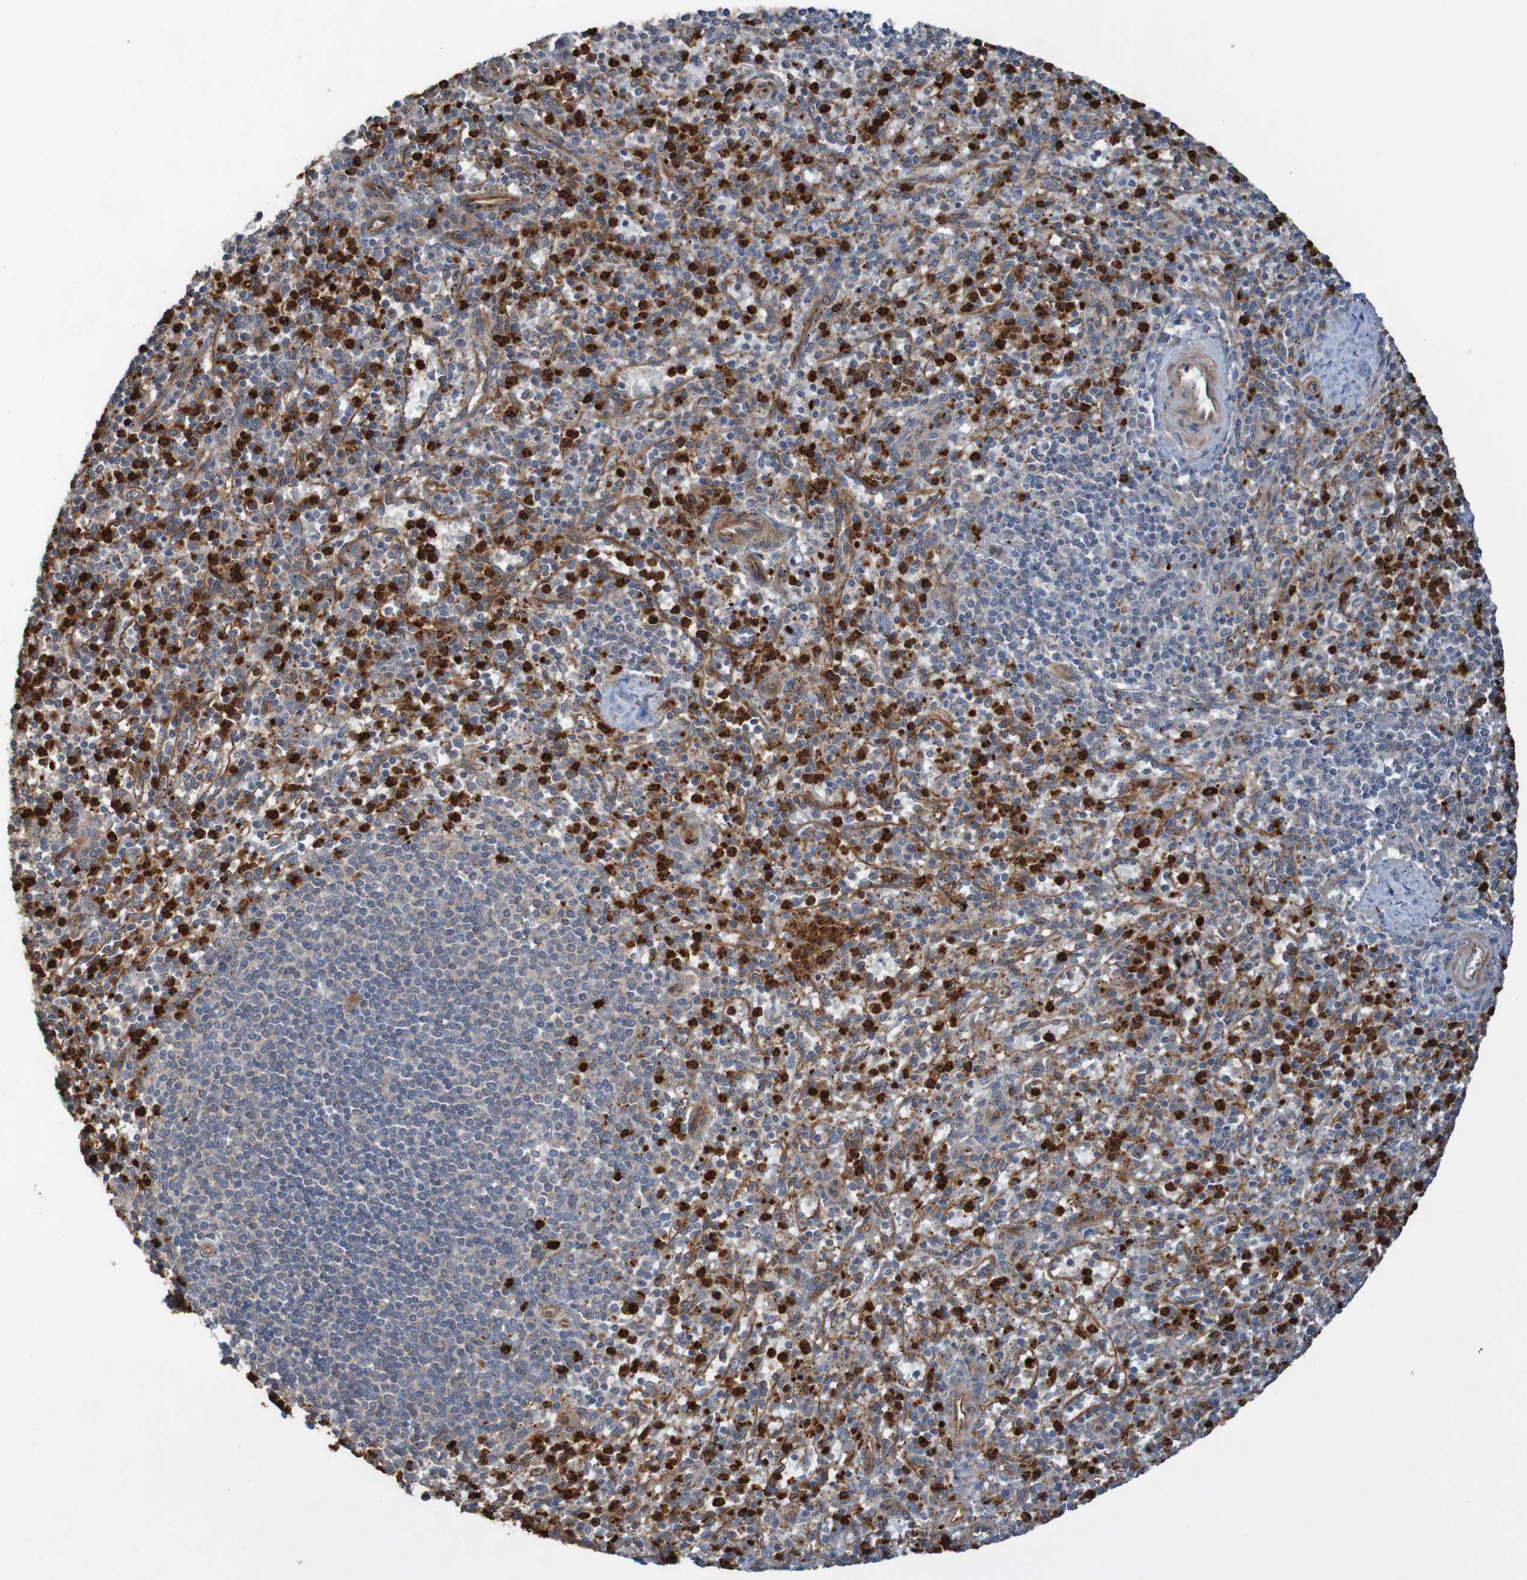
{"staining": {"intensity": "strong", "quantity": "25%-75%", "location": "nuclear"}, "tissue": "spleen", "cell_type": "Cells in red pulp", "image_type": "normal", "snomed": [{"axis": "morphology", "description": "Normal tissue, NOS"}, {"axis": "topography", "description": "Spleen"}], "caption": "Brown immunohistochemical staining in normal spleen displays strong nuclear staining in about 25%-75% of cells in red pulp. (DAB (3,3'-diaminobenzidine) IHC with brightfield microscopy, high magnification).", "gene": "ST8SIA6", "patient": {"sex": "male", "age": 72}}